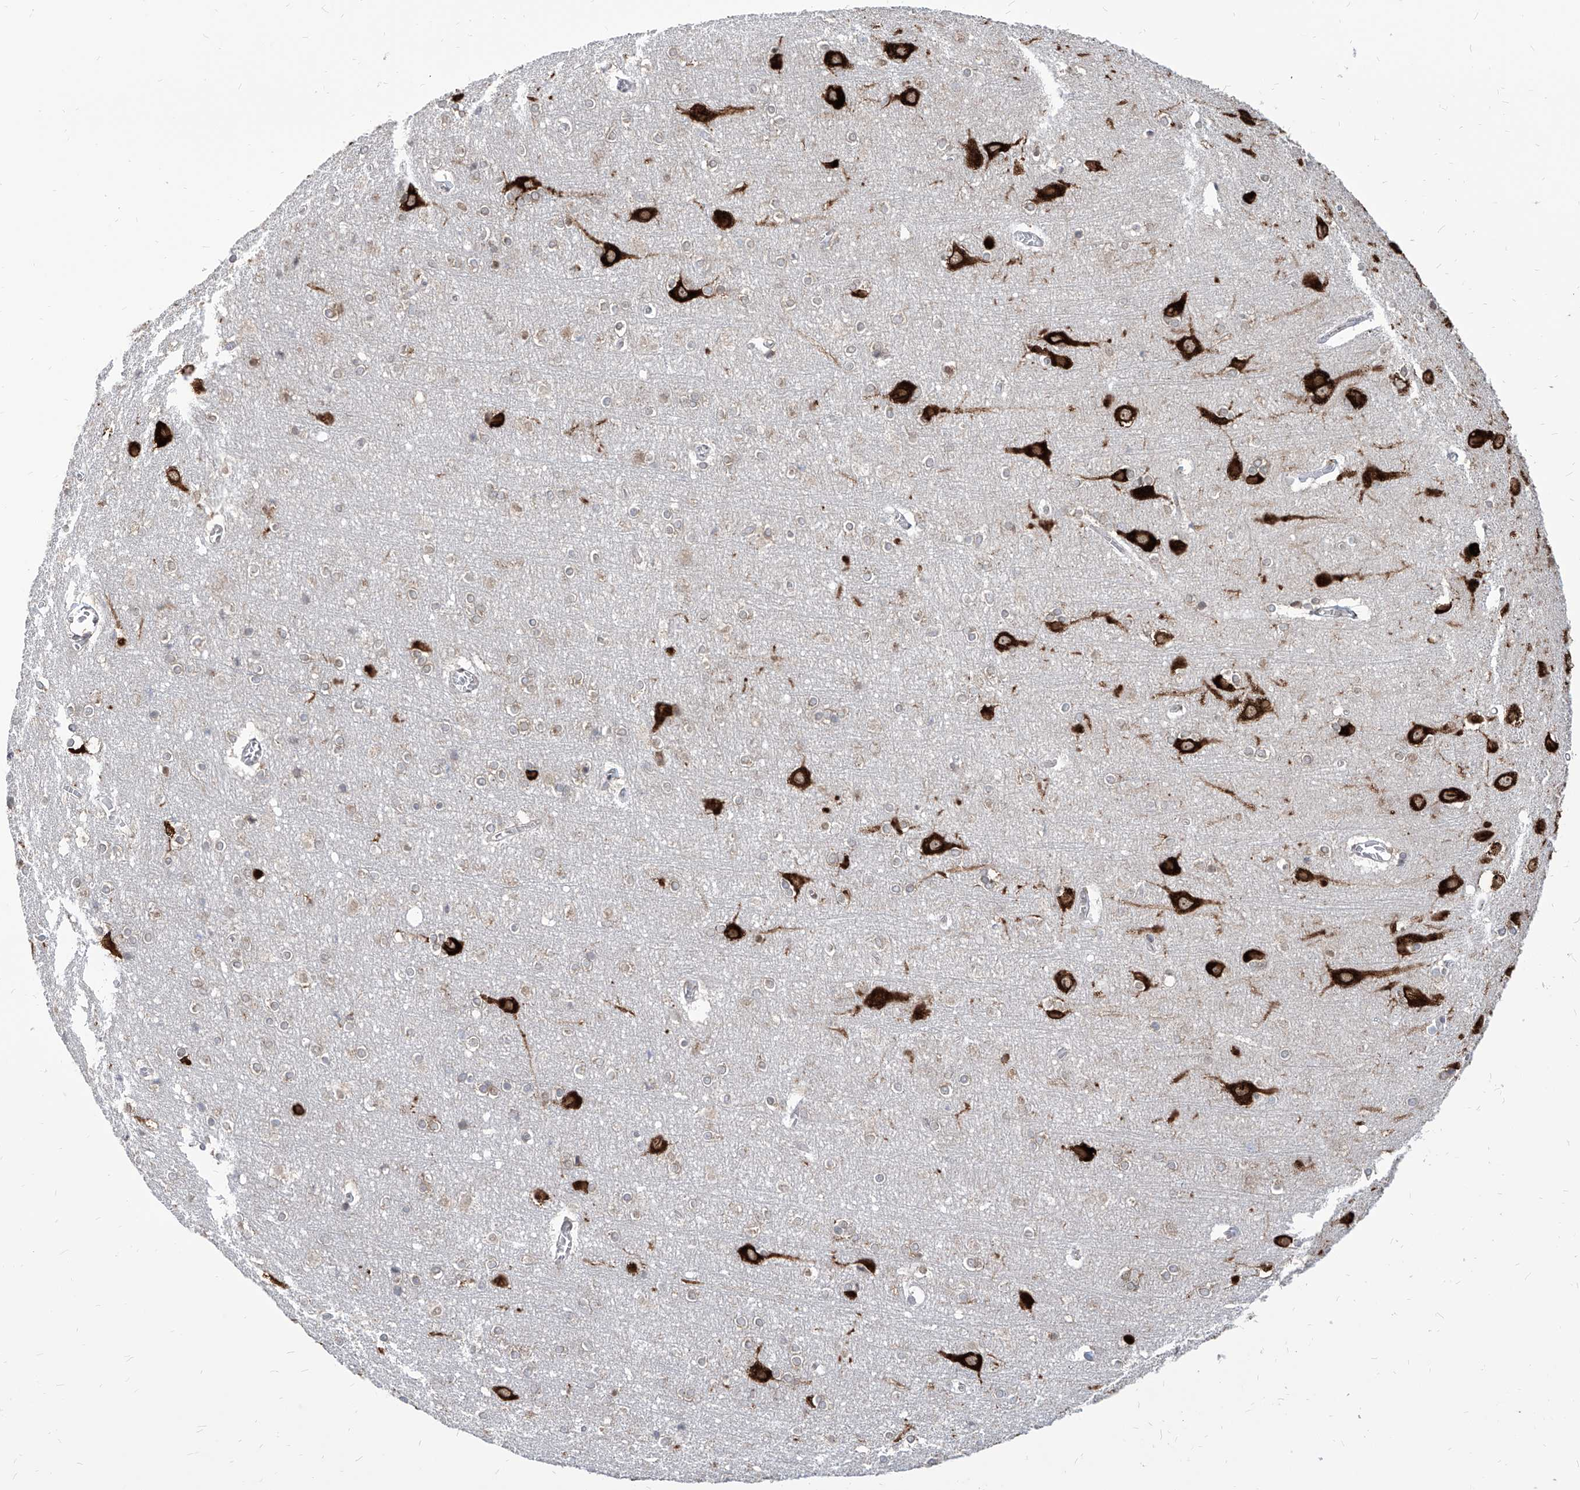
{"staining": {"intensity": "negative", "quantity": "none", "location": "none"}, "tissue": "cerebral cortex", "cell_type": "Endothelial cells", "image_type": "normal", "snomed": [{"axis": "morphology", "description": "Normal tissue, NOS"}, {"axis": "topography", "description": "Cerebral cortex"}], "caption": "This is a micrograph of immunohistochemistry staining of unremarkable cerebral cortex, which shows no positivity in endothelial cells.", "gene": "FAM83B", "patient": {"sex": "male", "age": 54}}